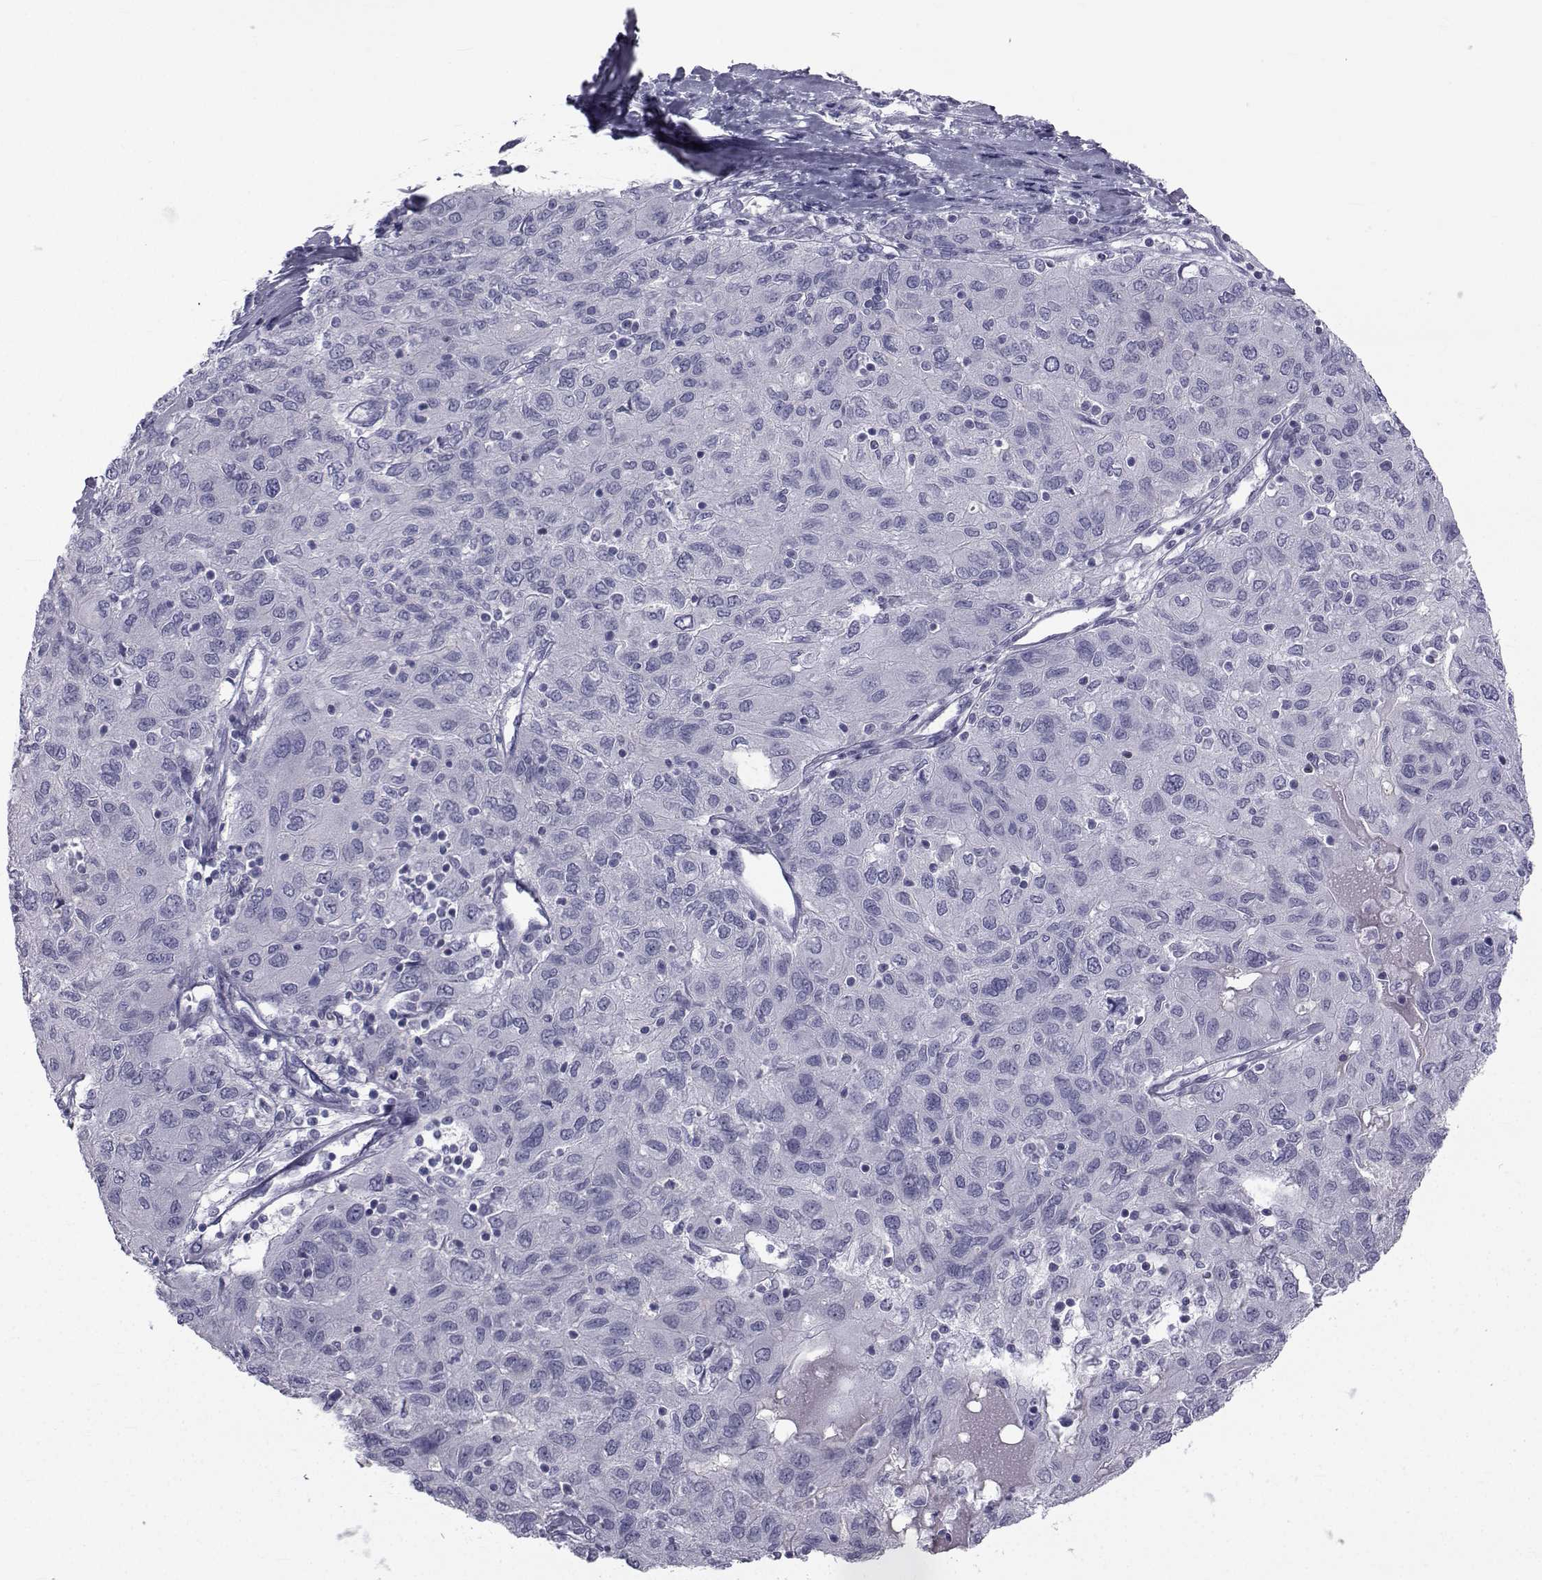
{"staining": {"intensity": "negative", "quantity": "none", "location": "none"}, "tissue": "ovarian cancer", "cell_type": "Tumor cells", "image_type": "cancer", "snomed": [{"axis": "morphology", "description": "Carcinoma, endometroid"}, {"axis": "topography", "description": "Ovary"}], "caption": "Immunohistochemistry image of neoplastic tissue: ovarian endometroid carcinoma stained with DAB (3,3'-diaminobenzidine) shows no significant protein staining in tumor cells.", "gene": "FDXR", "patient": {"sex": "female", "age": 50}}